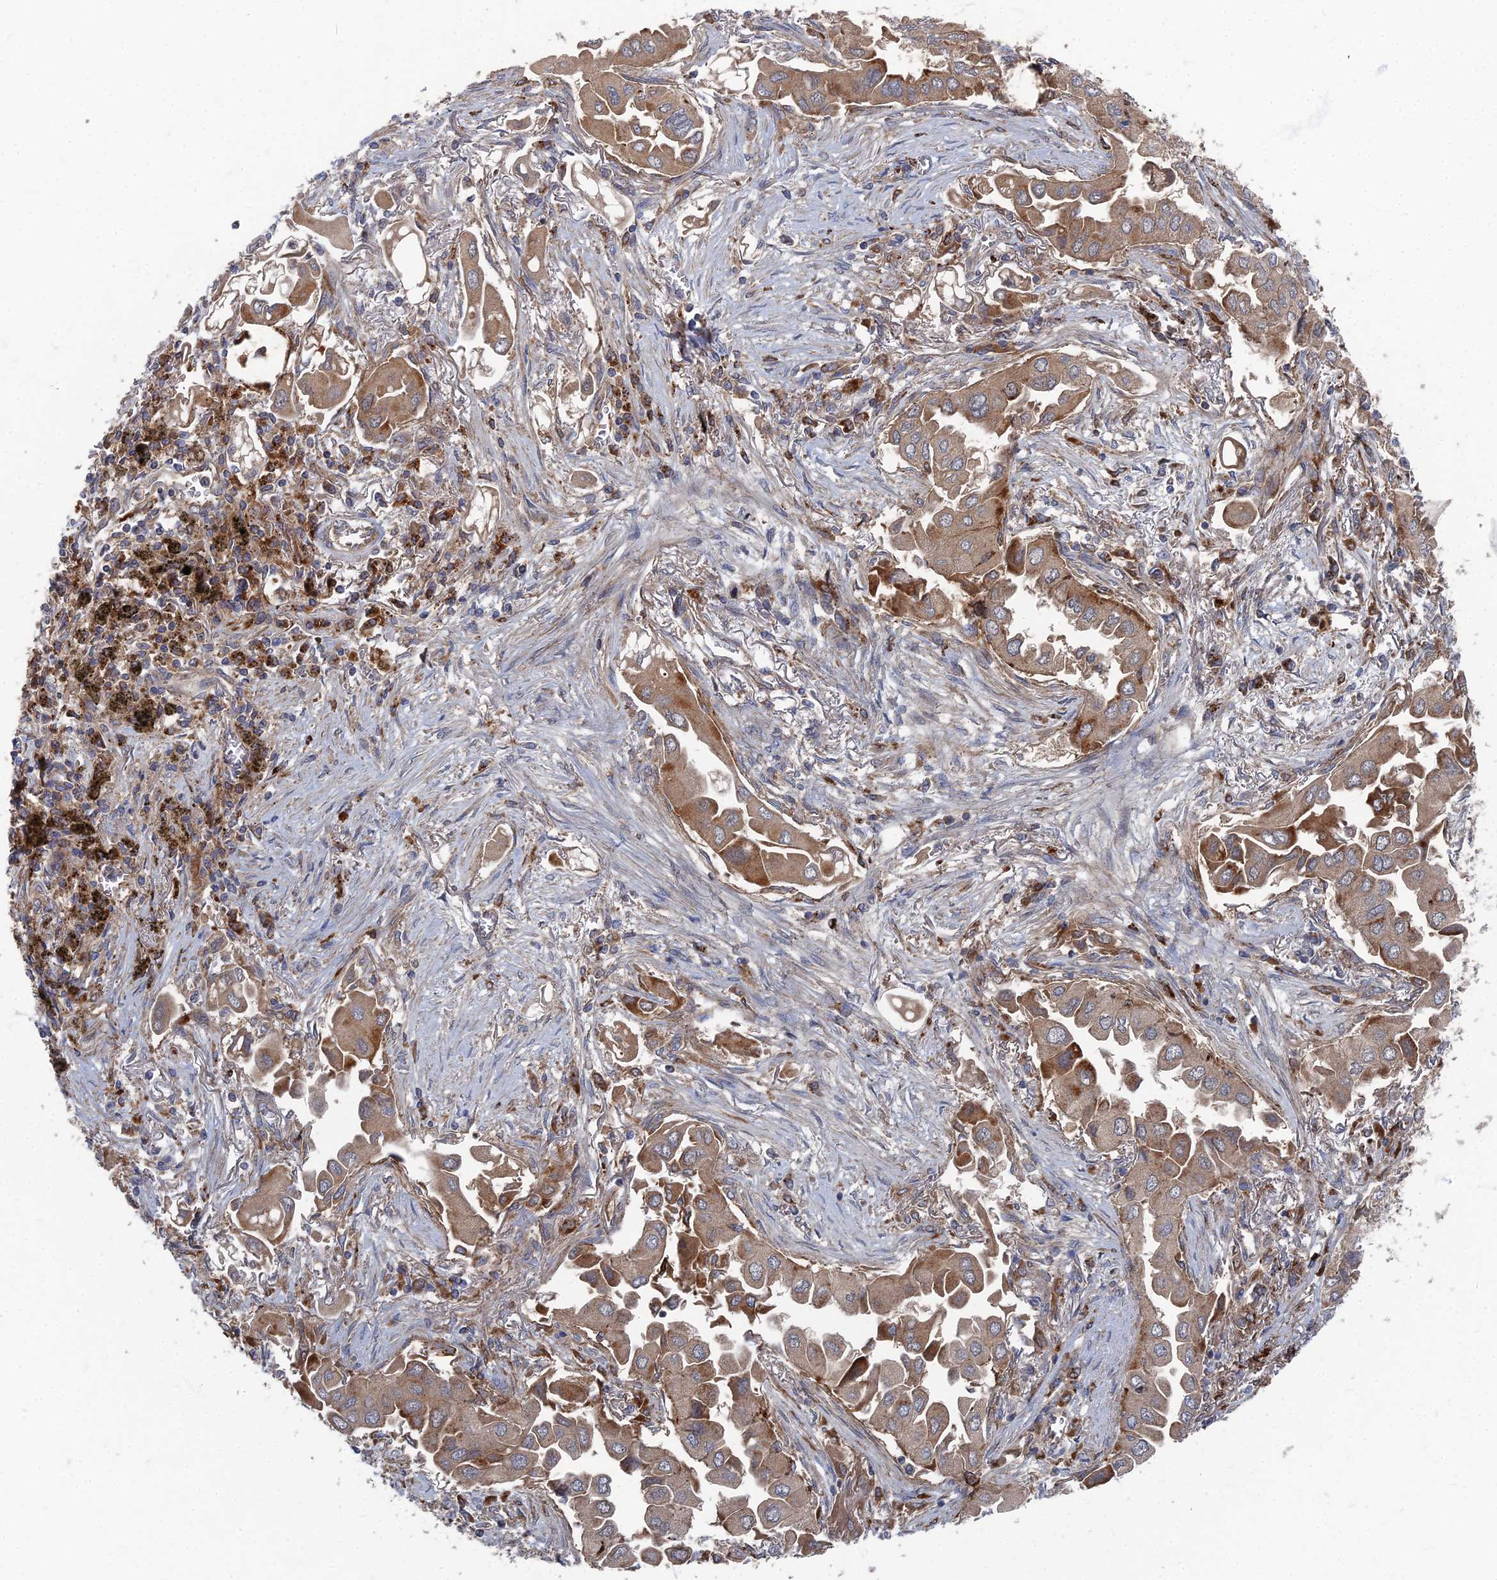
{"staining": {"intensity": "moderate", "quantity": ">75%", "location": "cytoplasmic/membranous"}, "tissue": "lung cancer", "cell_type": "Tumor cells", "image_type": "cancer", "snomed": [{"axis": "morphology", "description": "Adenocarcinoma, NOS"}, {"axis": "topography", "description": "Lung"}], "caption": "Immunohistochemistry image of neoplastic tissue: human lung cancer (adenocarcinoma) stained using immunohistochemistry (IHC) reveals medium levels of moderate protein expression localized specifically in the cytoplasmic/membranous of tumor cells, appearing as a cytoplasmic/membranous brown color.", "gene": "PPCDC", "patient": {"sex": "female", "age": 76}}